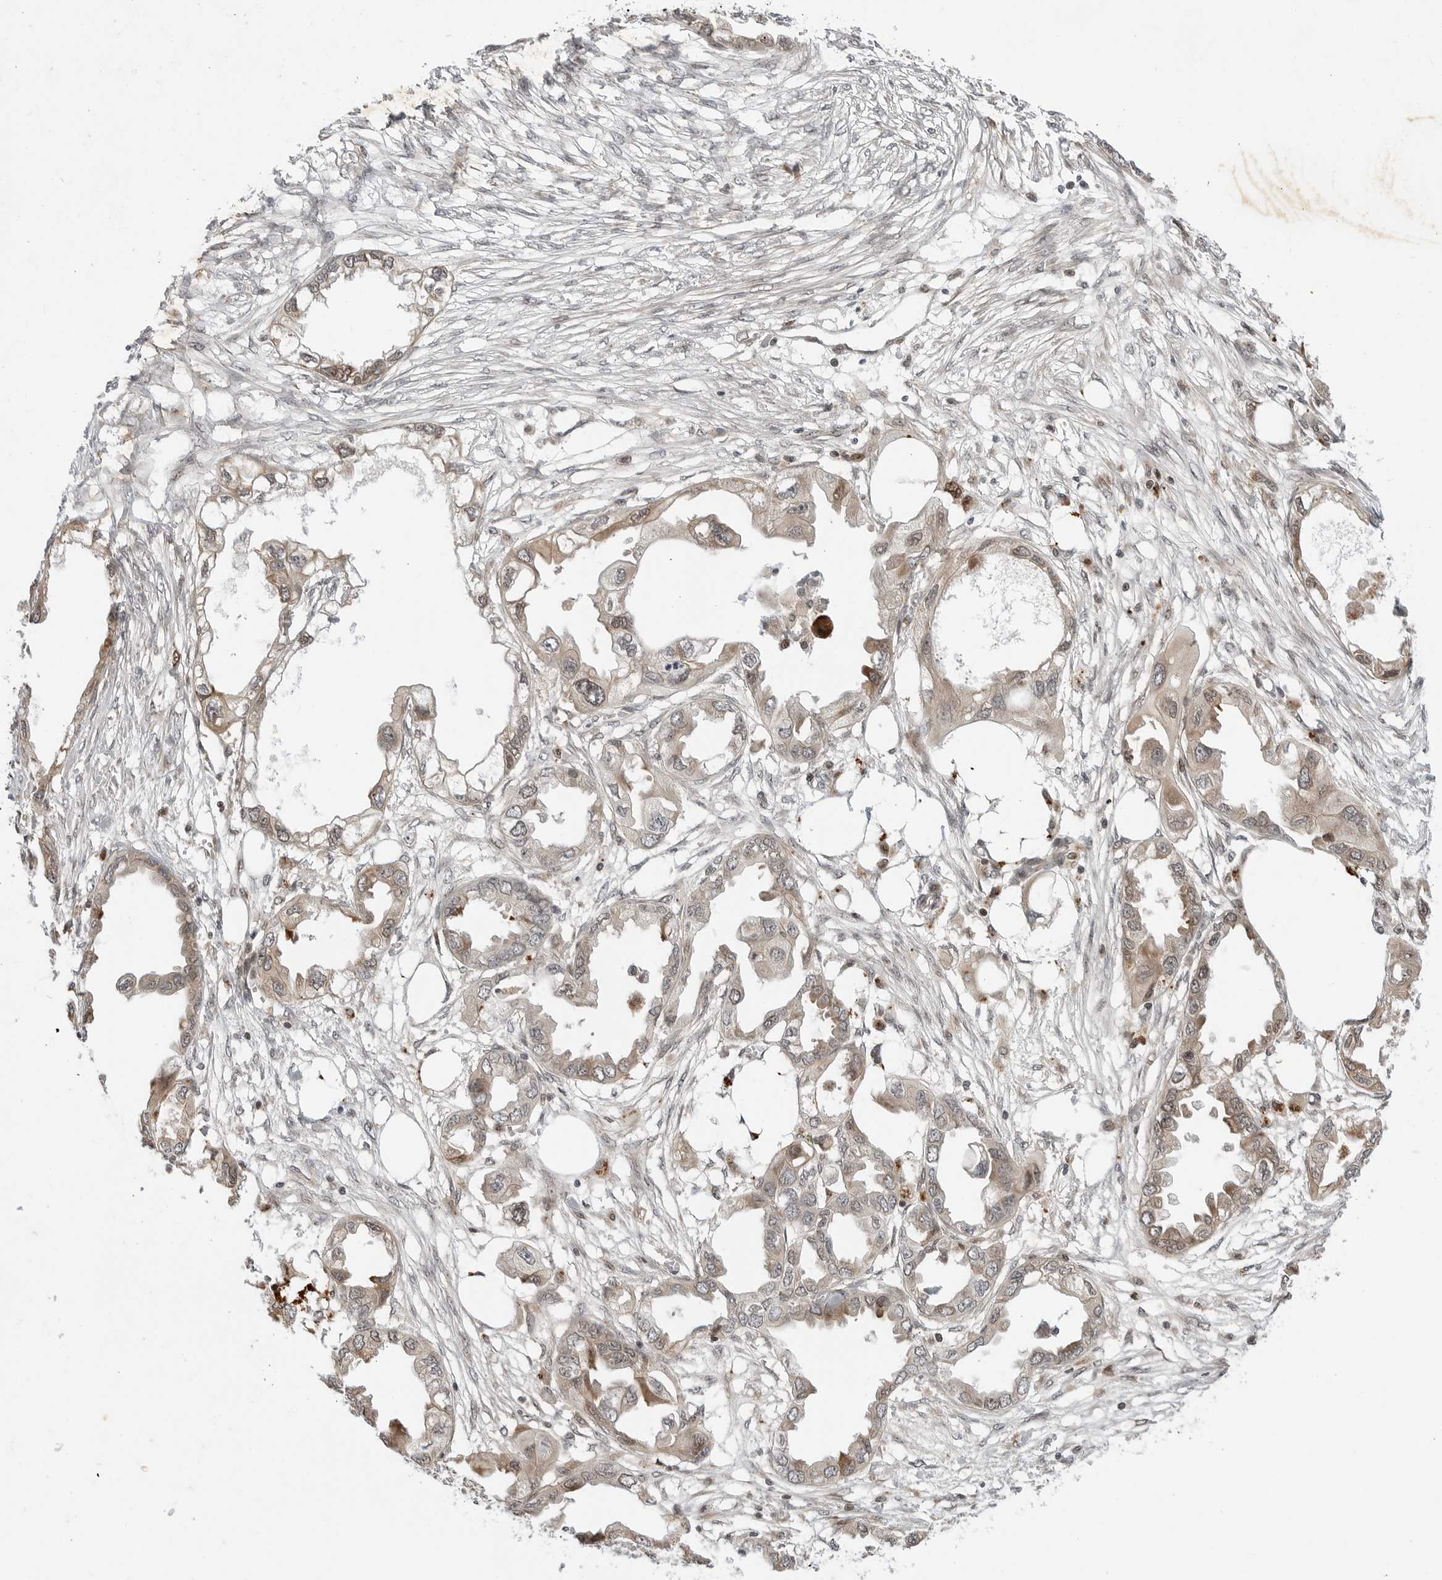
{"staining": {"intensity": "weak", "quantity": "25%-75%", "location": "cytoplasmic/membranous,nuclear"}, "tissue": "endometrial cancer", "cell_type": "Tumor cells", "image_type": "cancer", "snomed": [{"axis": "morphology", "description": "Adenocarcinoma, NOS"}, {"axis": "morphology", "description": "Adenocarcinoma, metastatic, NOS"}, {"axis": "topography", "description": "Adipose tissue"}, {"axis": "topography", "description": "Endometrium"}], "caption": "Endometrial metastatic adenocarcinoma was stained to show a protein in brown. There is low levels of weak cytoplasmic/membranous and nuclear positivity in approximately 25%-75% of tumor cells. (IHC, brightfield microscopy, high magnification).", "gene": "TIPRL", "patient": {"sex": "female", "age": 67}}